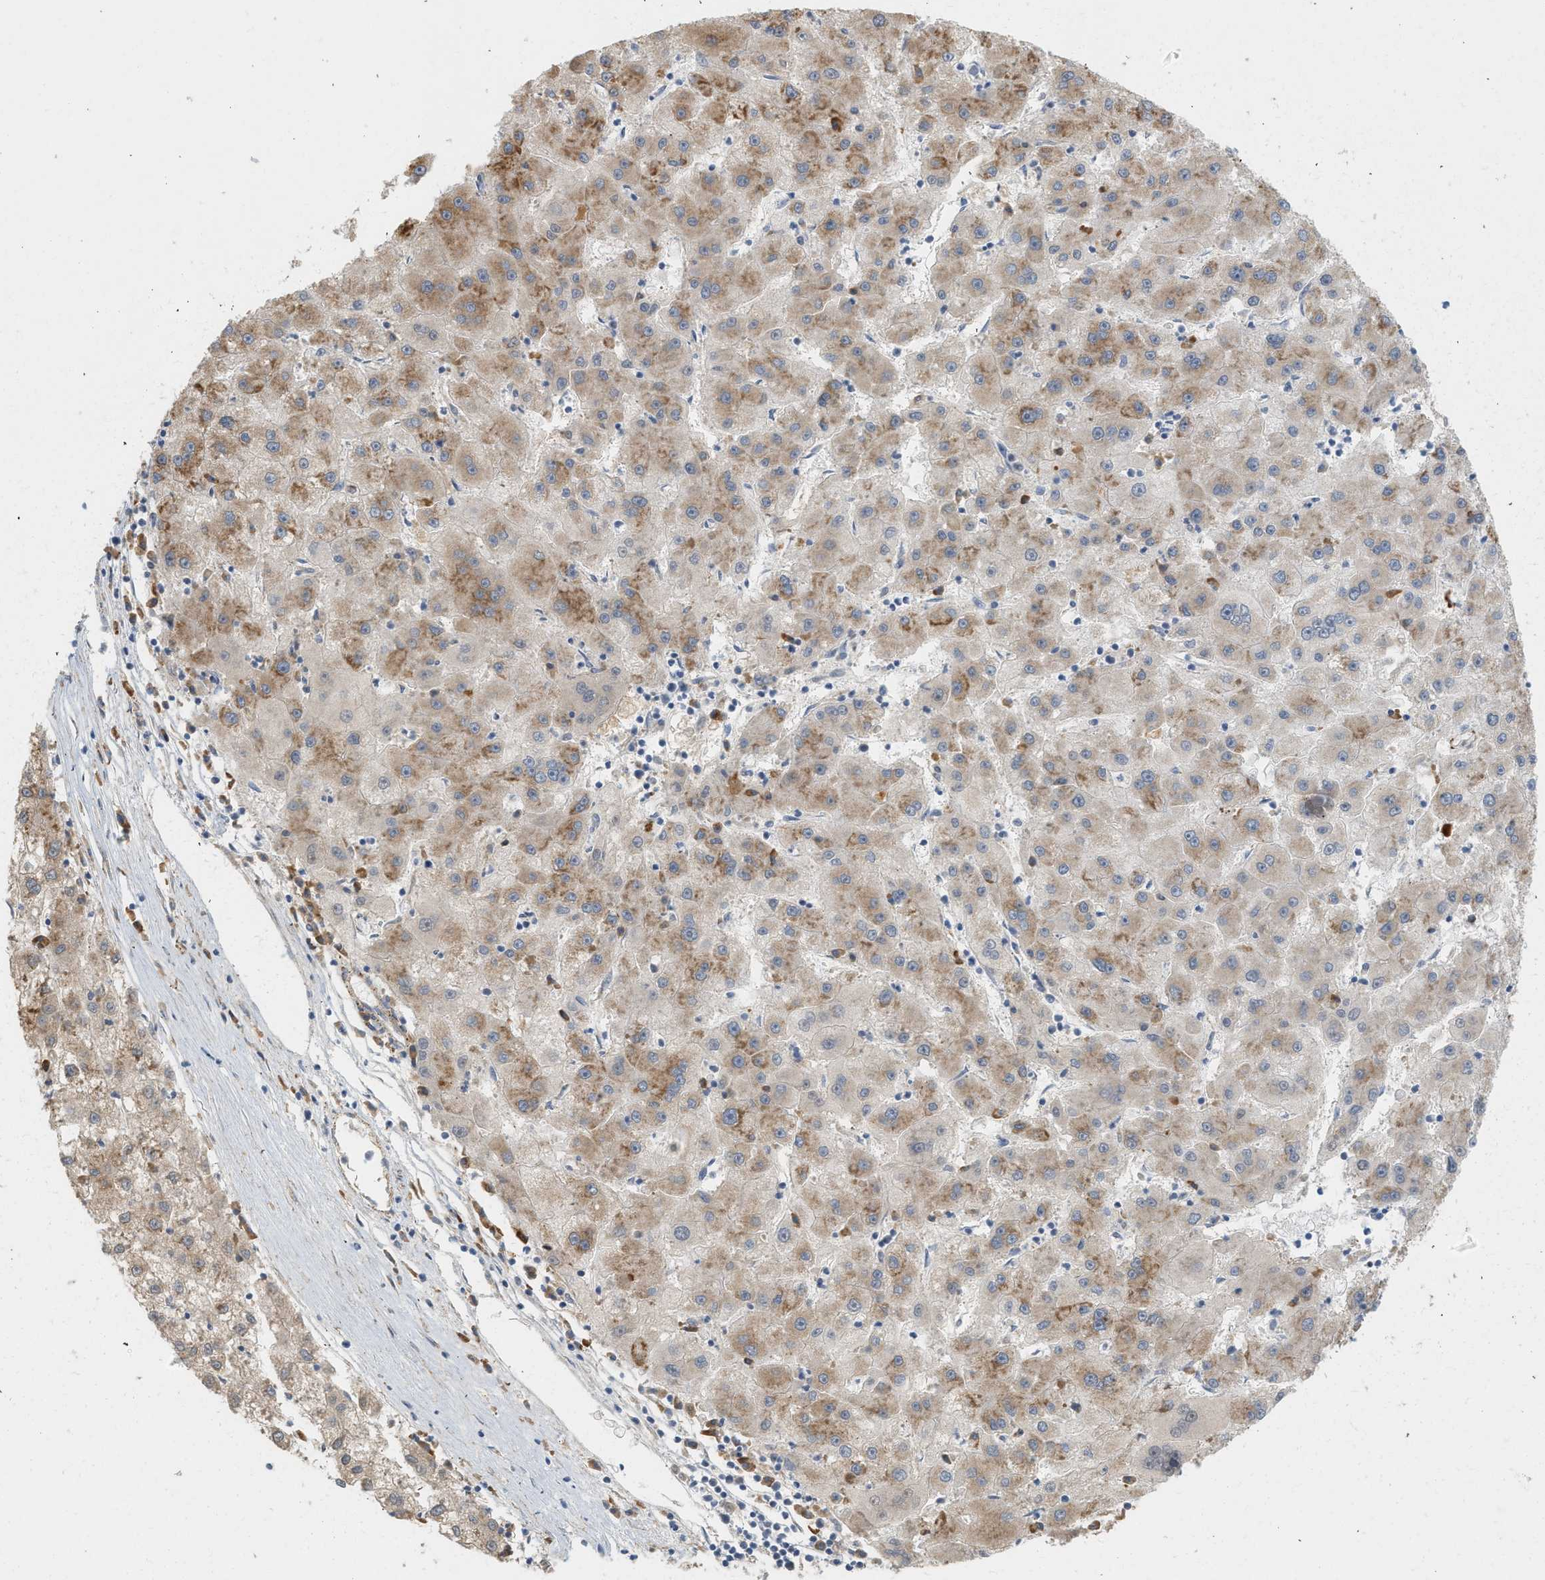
{"staining": {"intensity": "moderate", "quantity": ">75%", "location": "cytoplasmic/membranous"}, "tissue": "liver cancer", "cell_type": "Tumor cells", "image_type": "cancer", "snomed": [{"axis": "morphology", "description": "Carcinoma, Hepatocellular, NOS"}, {"axis": "topography", "description": "Liver"}], "caption": "Immunohistochemistry of human liver cancer reveals medium levels of moderate cytoplasmic/membranous staining in about >75% of tumor cells.", "gene": "SVOP", "patient": {"sex": "male", "age": 72}}